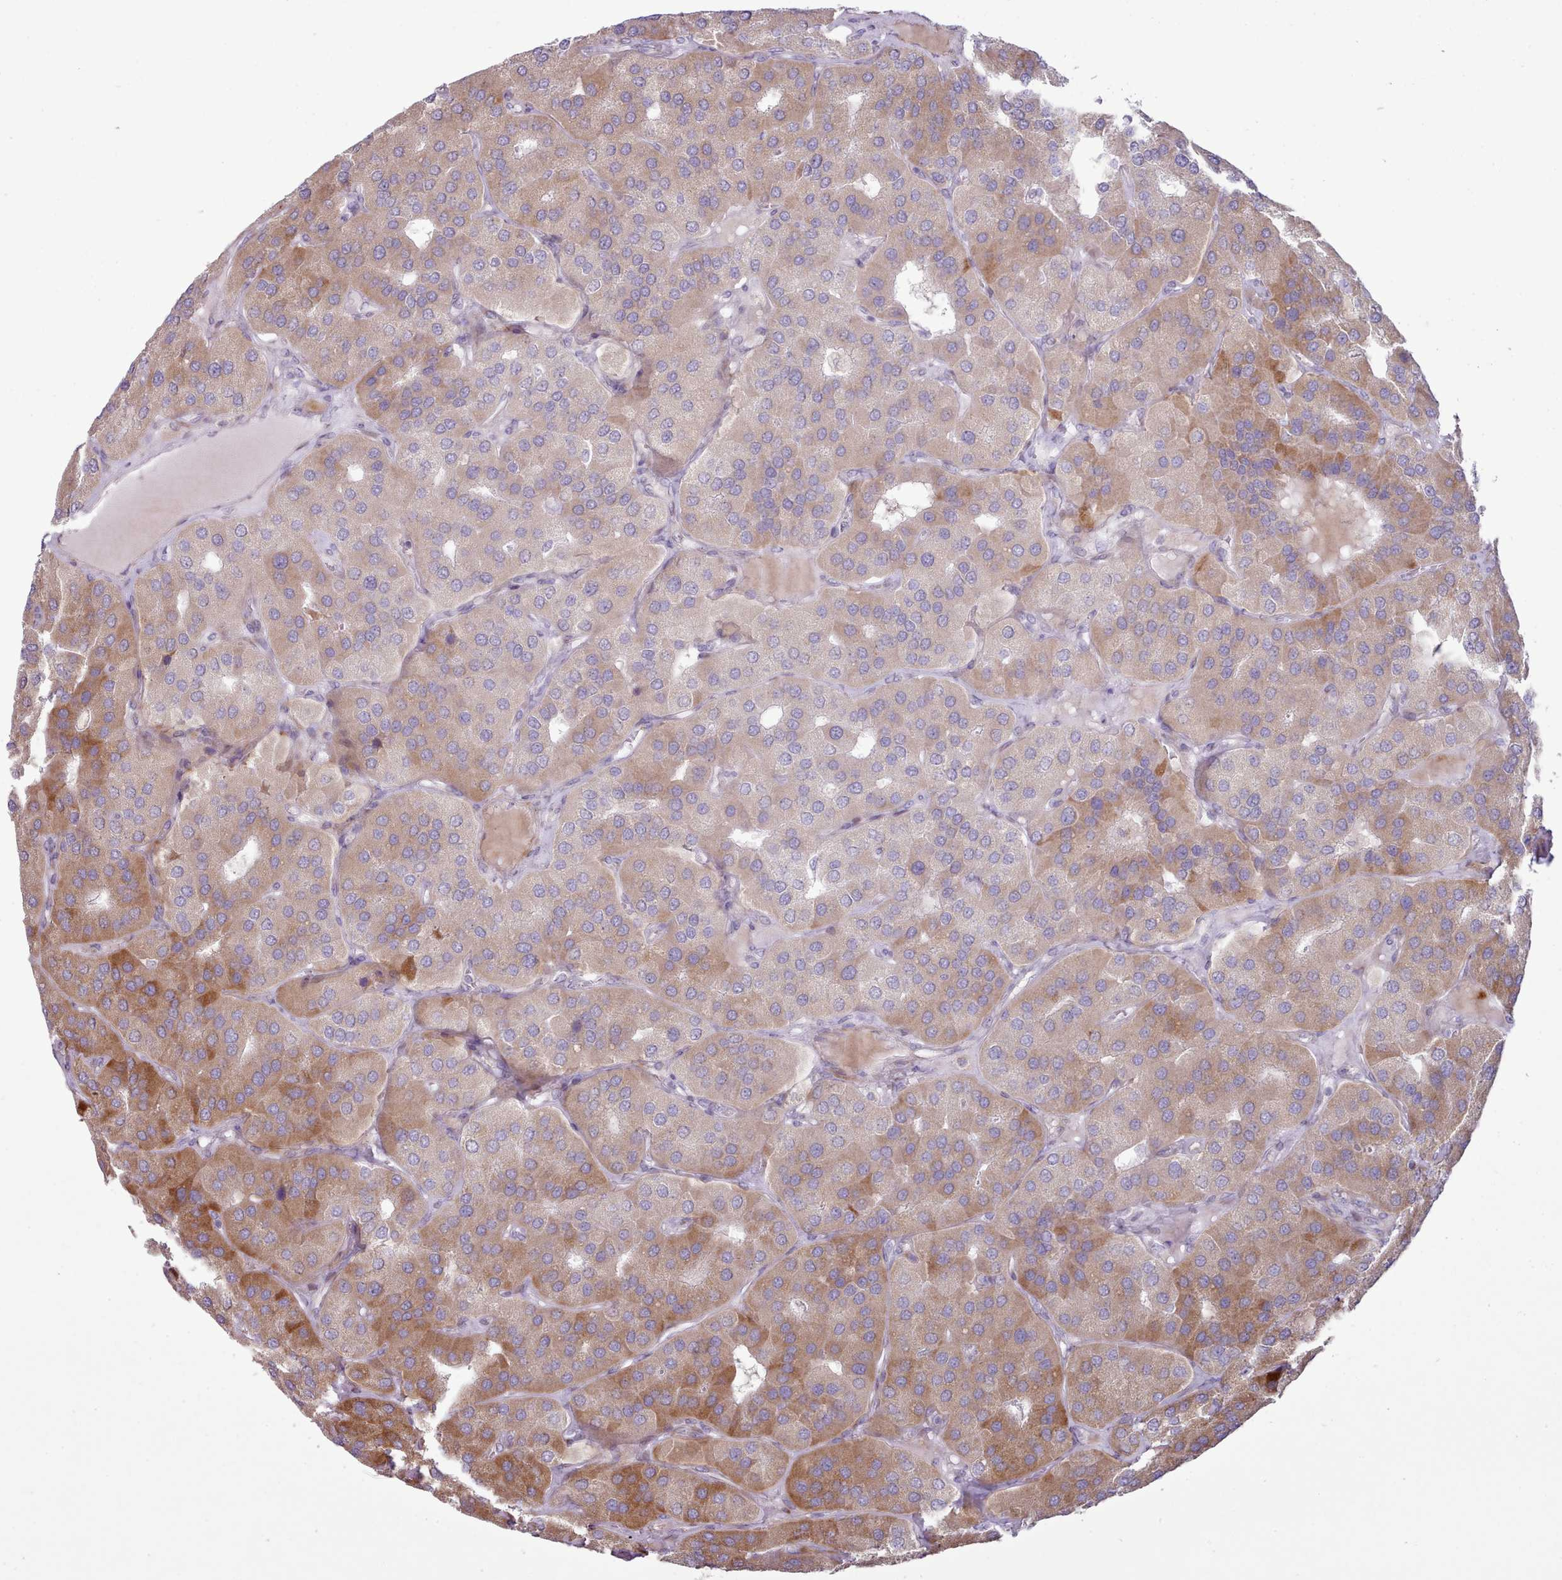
{"staining": {"intensity": "moderate", "quantity": "25%-75%", "location": "cytoplasmic/membranous"}, "tissue": "parathyroid gland", "cell_type": "Glandular cells", "image_type": "normal", "snomed": [{"axis": "morphology", "description": "Normal tissue, NOS"}, {"axis": "morphology", "description": "Adenoma, NOS"}, {"axis": "topography", "description": "Parathyroid gland"}], "caption": "Parathyroid gland stained with immunohistochemistry (IHC) exhibits moderate cytoplasmic/membranous expression in approximately 25%-75% of glandular cells. The protein is stained brown, and the nuclei are stained in blue (DAB IHC with brightfield microscopy, high magnification).", "gene": "PPP3R1", "patient": {"sex": "female", "age": 86}}